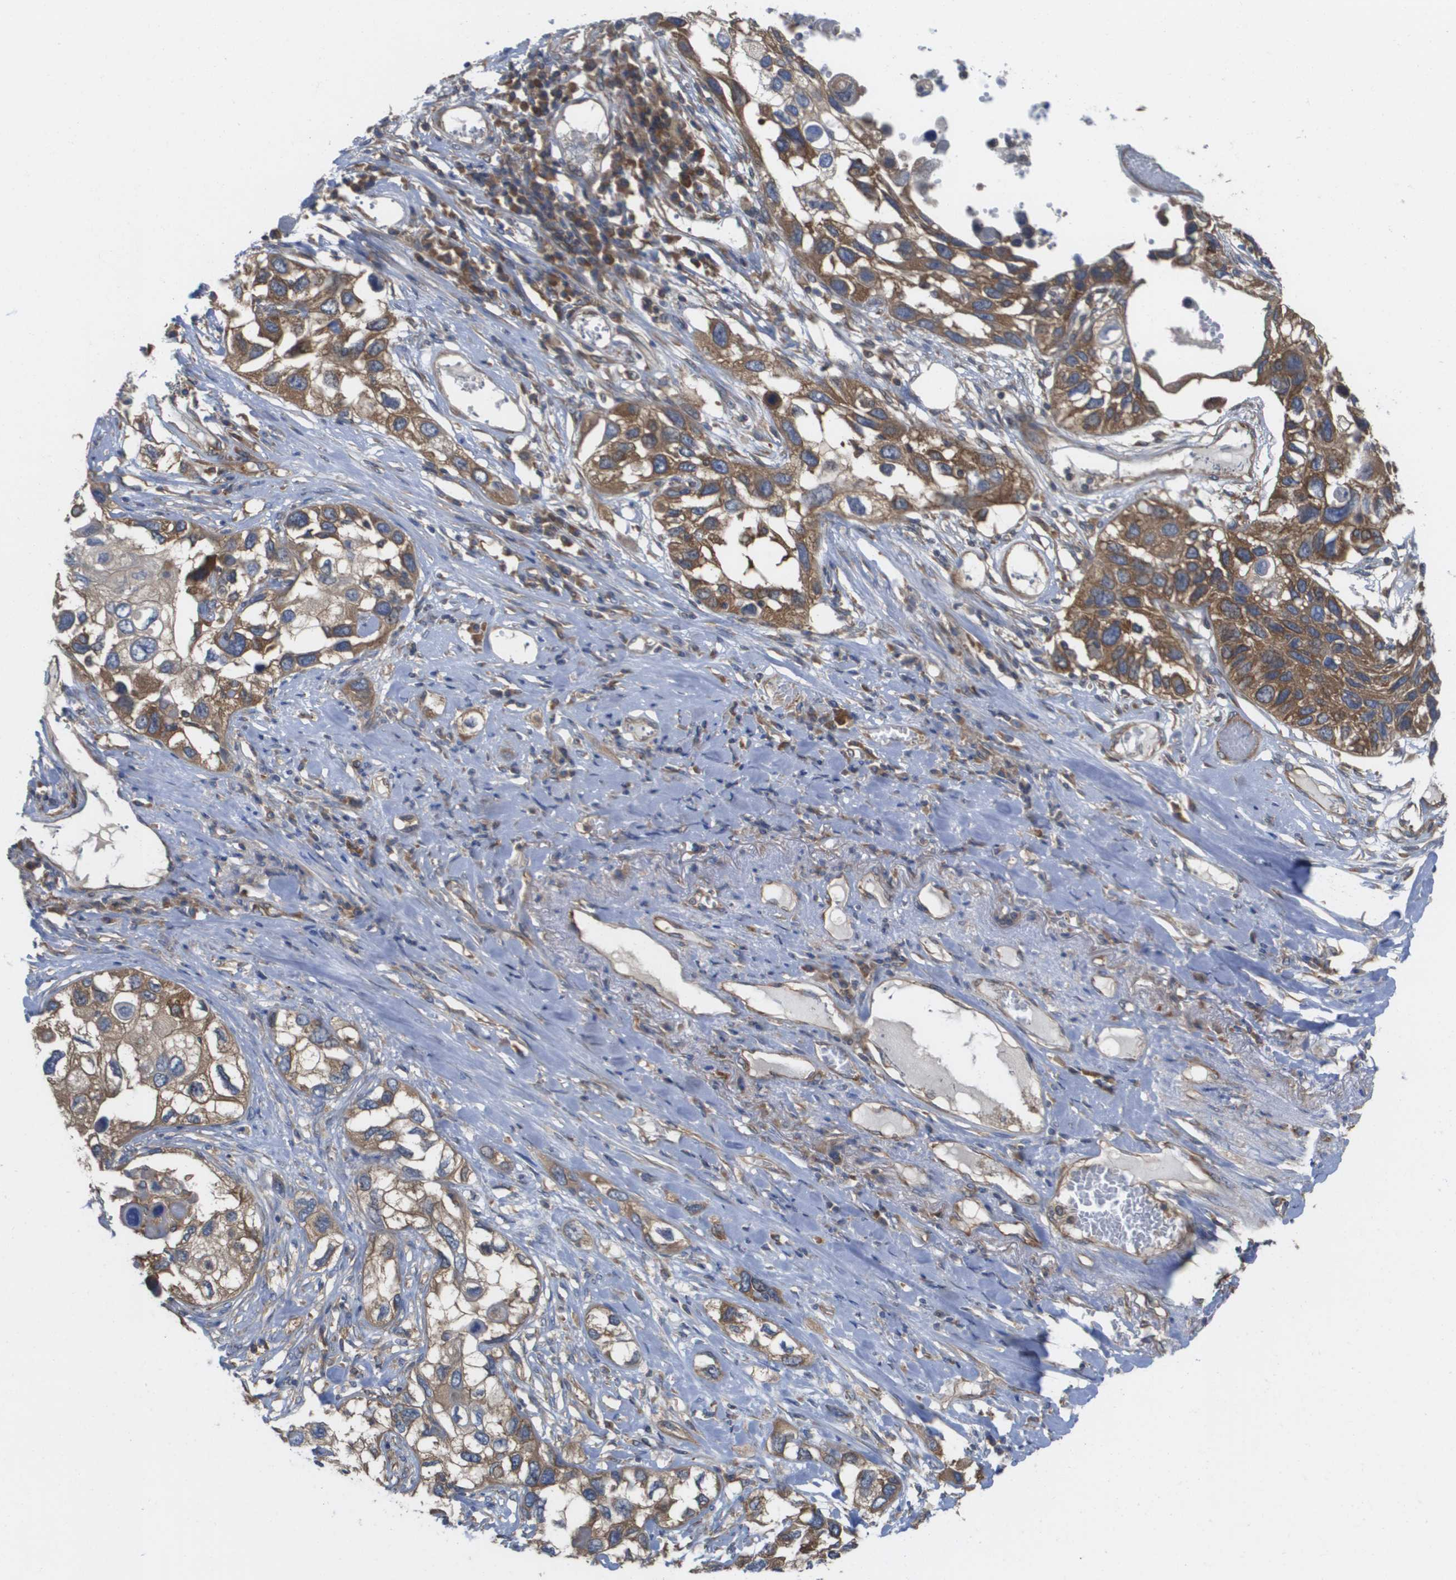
{"staining": {"intensity": "moderate", "quantity": ">75%", "location": "cytoplasmic/membranous"}, "tissue": "lung cancer", "cell_type": "Tumor cells", "image_type": "cancer", "snomed": [{"axis": "morphology", "description": "Squamous cell carcinoma, NOS"}, {"axis": "topography", "description": "Lung"}], "caption": "Lung cancer (squamous cell carcinoma) stained with IHC displays moderate cytoplasmic/membranous expression in approximately >75% of tumor cells. (DAB IHC with brightfield microscopy, high magnification).", "gene": "EIF4G2", "patient": {"sex": "male", "age": 71}}